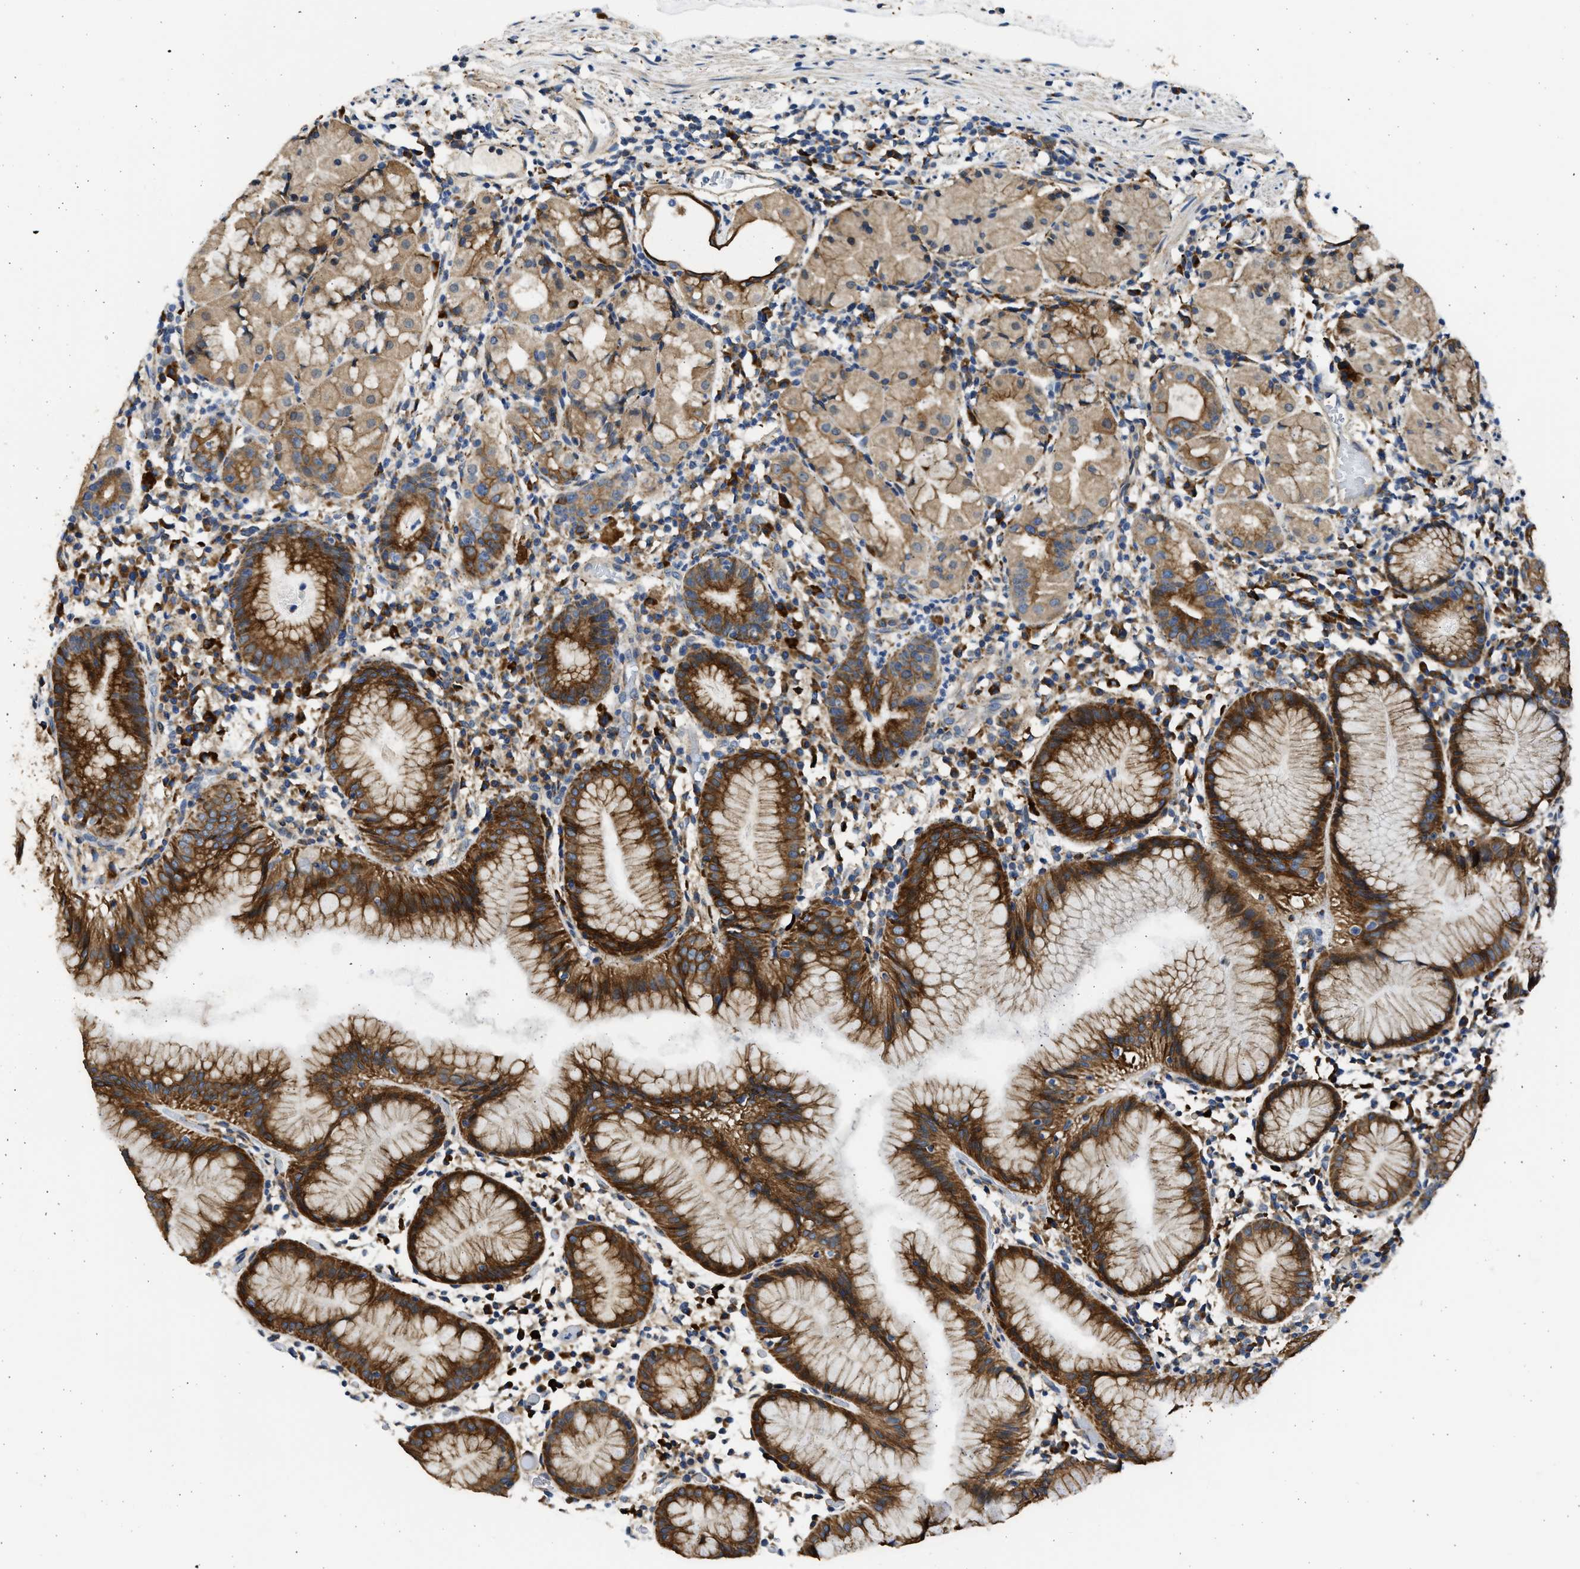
{"staining": {"intensity": "strong", "quantity": "25%-75%", "location": "cytoplasmic/membranous"}, "tissue": "stomach", "cell_type": "Glandular cells", "image_type": "normal", "snomed": [{"axis": "morphology", "description": "Normal tissue, NOS"}, {"axis": "topography", "description": "Stomach"}, {"axis": "topography", "description": "Stomach, lower"}], "caption": "Immunohistochemistry image of unremarkable human stomach stained for a protein (brown), which displays high levels of strong cytoplasmic/membranous positivity in about 25%-75% of glandular cells.", "gene": "PLD2", "patient": {"sex": "female", "age": 75}}